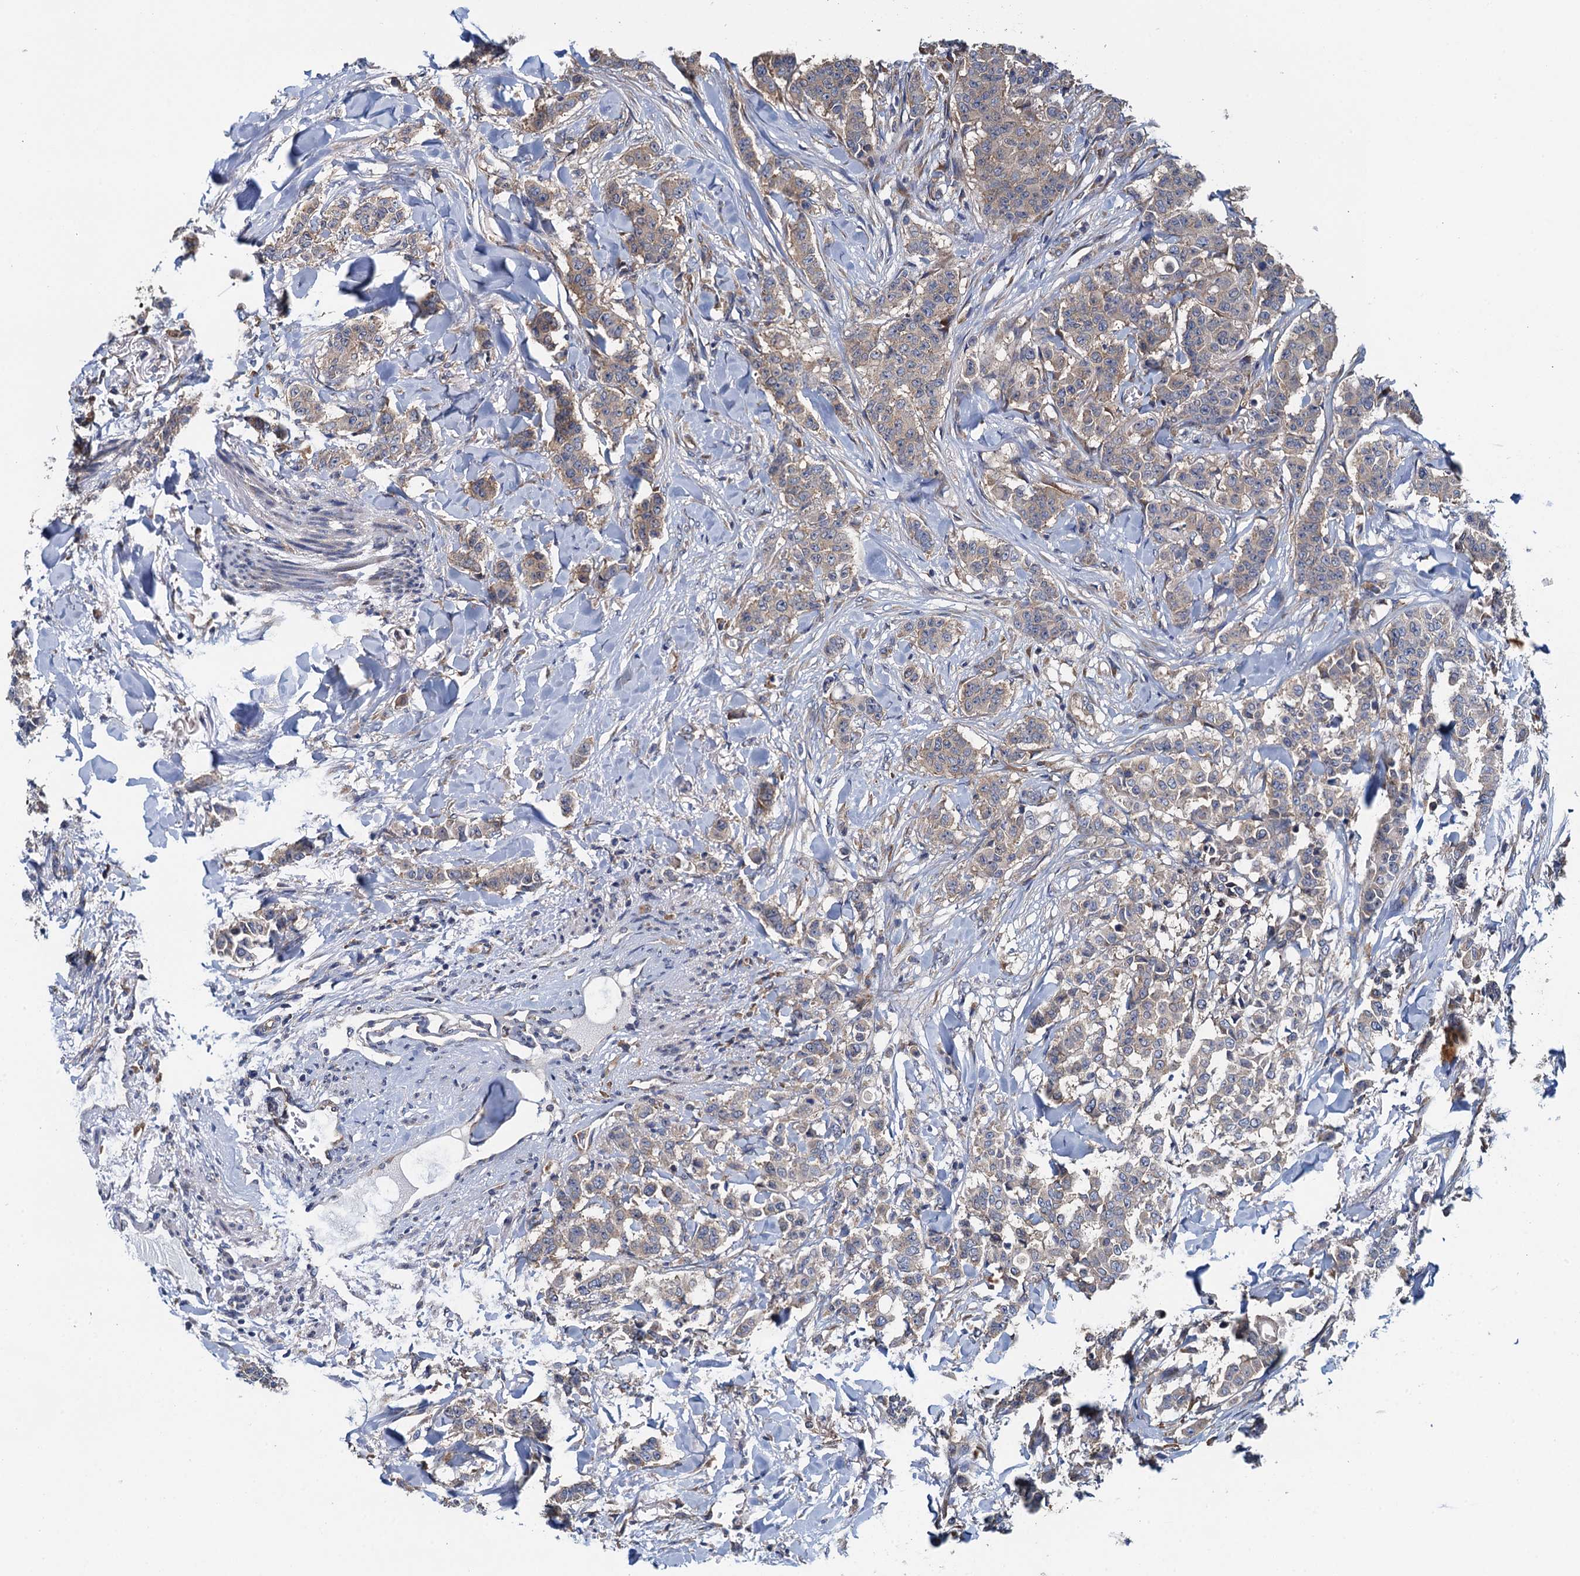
{"staining": {"intensity": "weak", "quantity": "<25%", "location": "cytoplasmic/membranous"}, "tissue": "breast cancer", "cell_type": "Tumor cells", "image_type": "cancer", "snomed": [{"axis": "morphology", "description": "Duct carcinoma"}, {"axis": "topography", "description": "Breast"}], "caption": "Immunohistochemical staining of human breast cancer (intraductal carcinoma) shows no significant staining in tumor cells.", "gene": "ADCY9", "patient": {"sex": "female", "age": 40}}